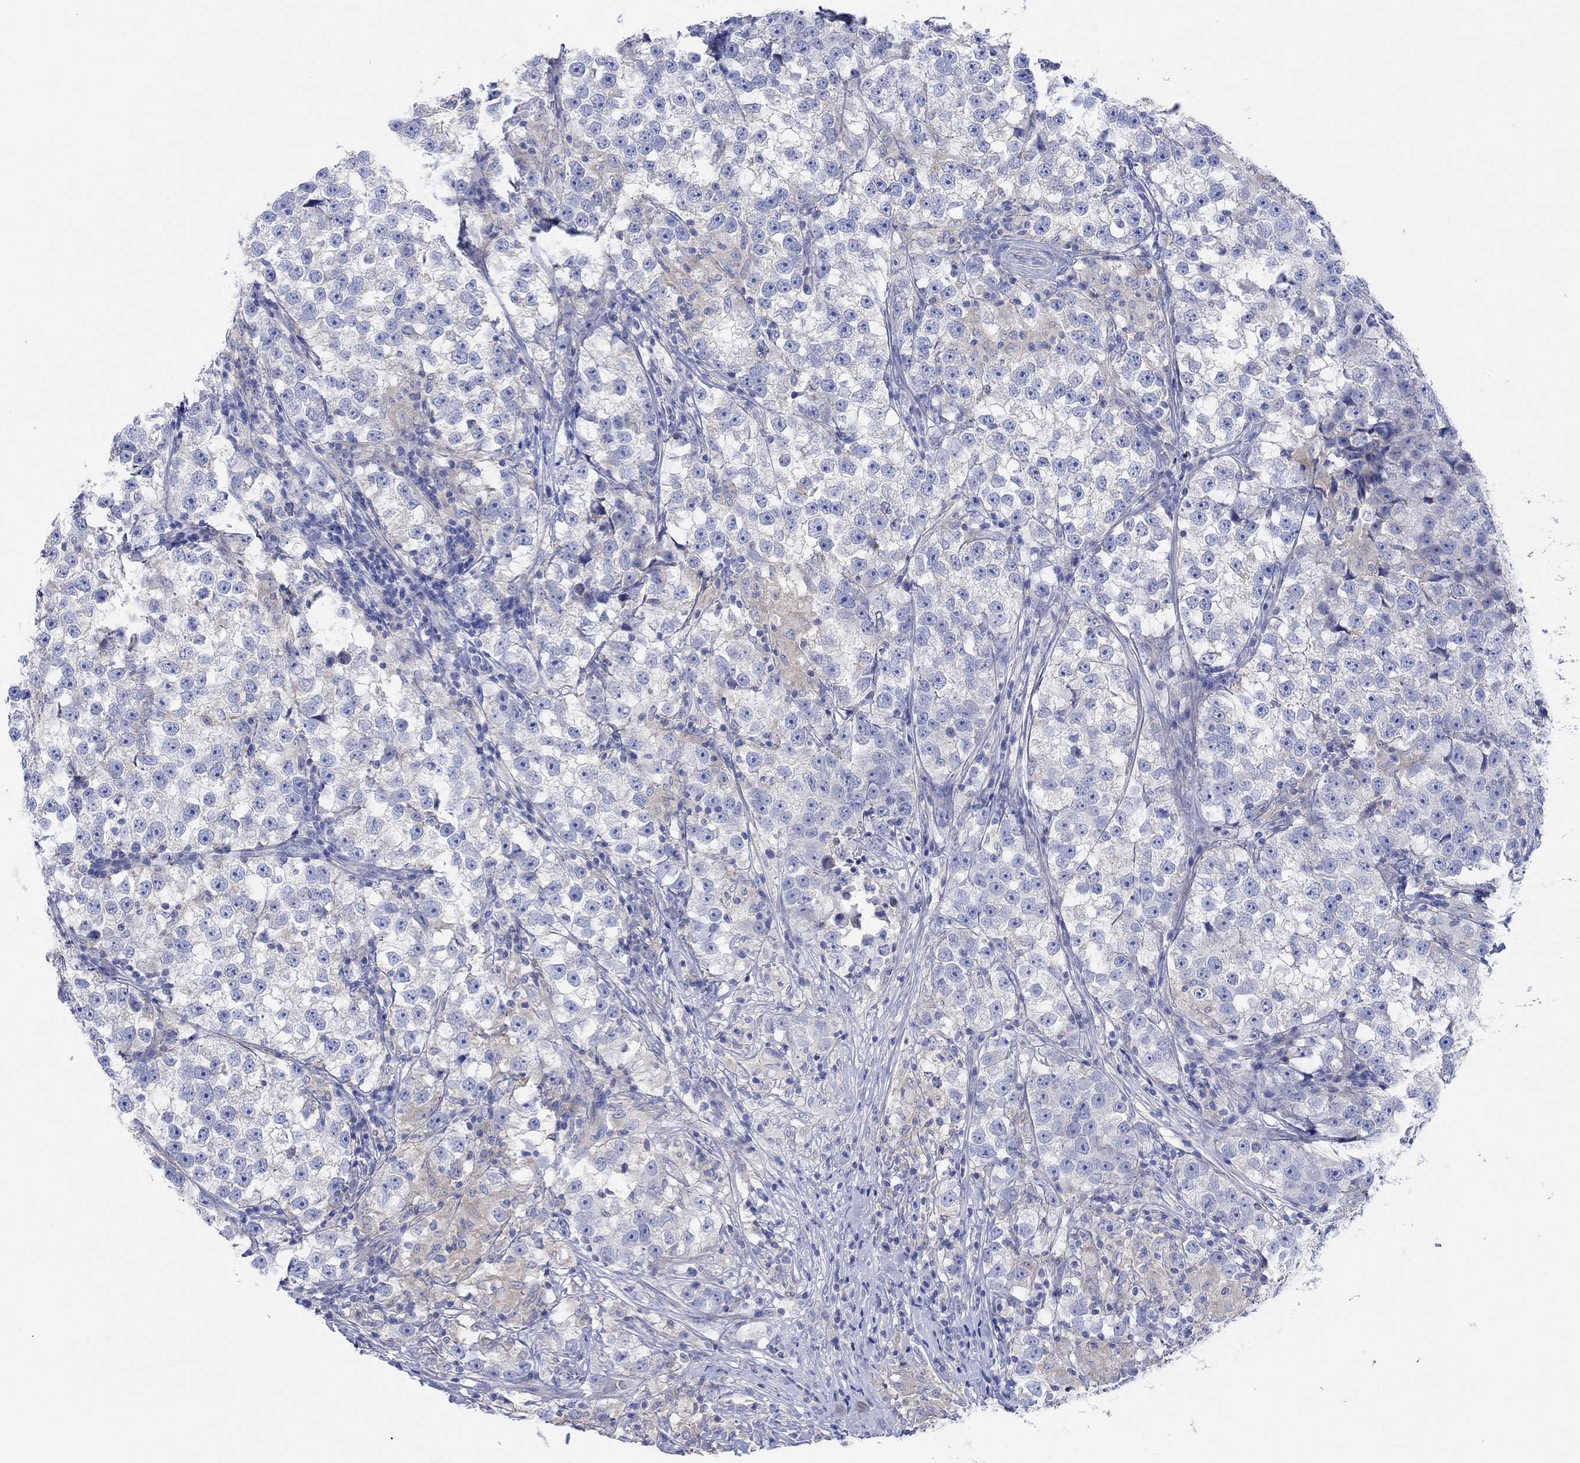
{"staining": {"intensity": "negative", "quantity": "none", "location": "none"}, "tissue": "testis cancer", "cell_type": "Tumor cells", "image_type": "cancer", "snomed": [{"axis": "morphology", "description": "Seminoma, NOS"}, {"axis": "topography", "description": "Testis"}], "caption": "The histopathology image displays no staining of tumor cells in testis cancer.", "gene": "REEP6", "patient": {"sex": "male", "age": 46}}